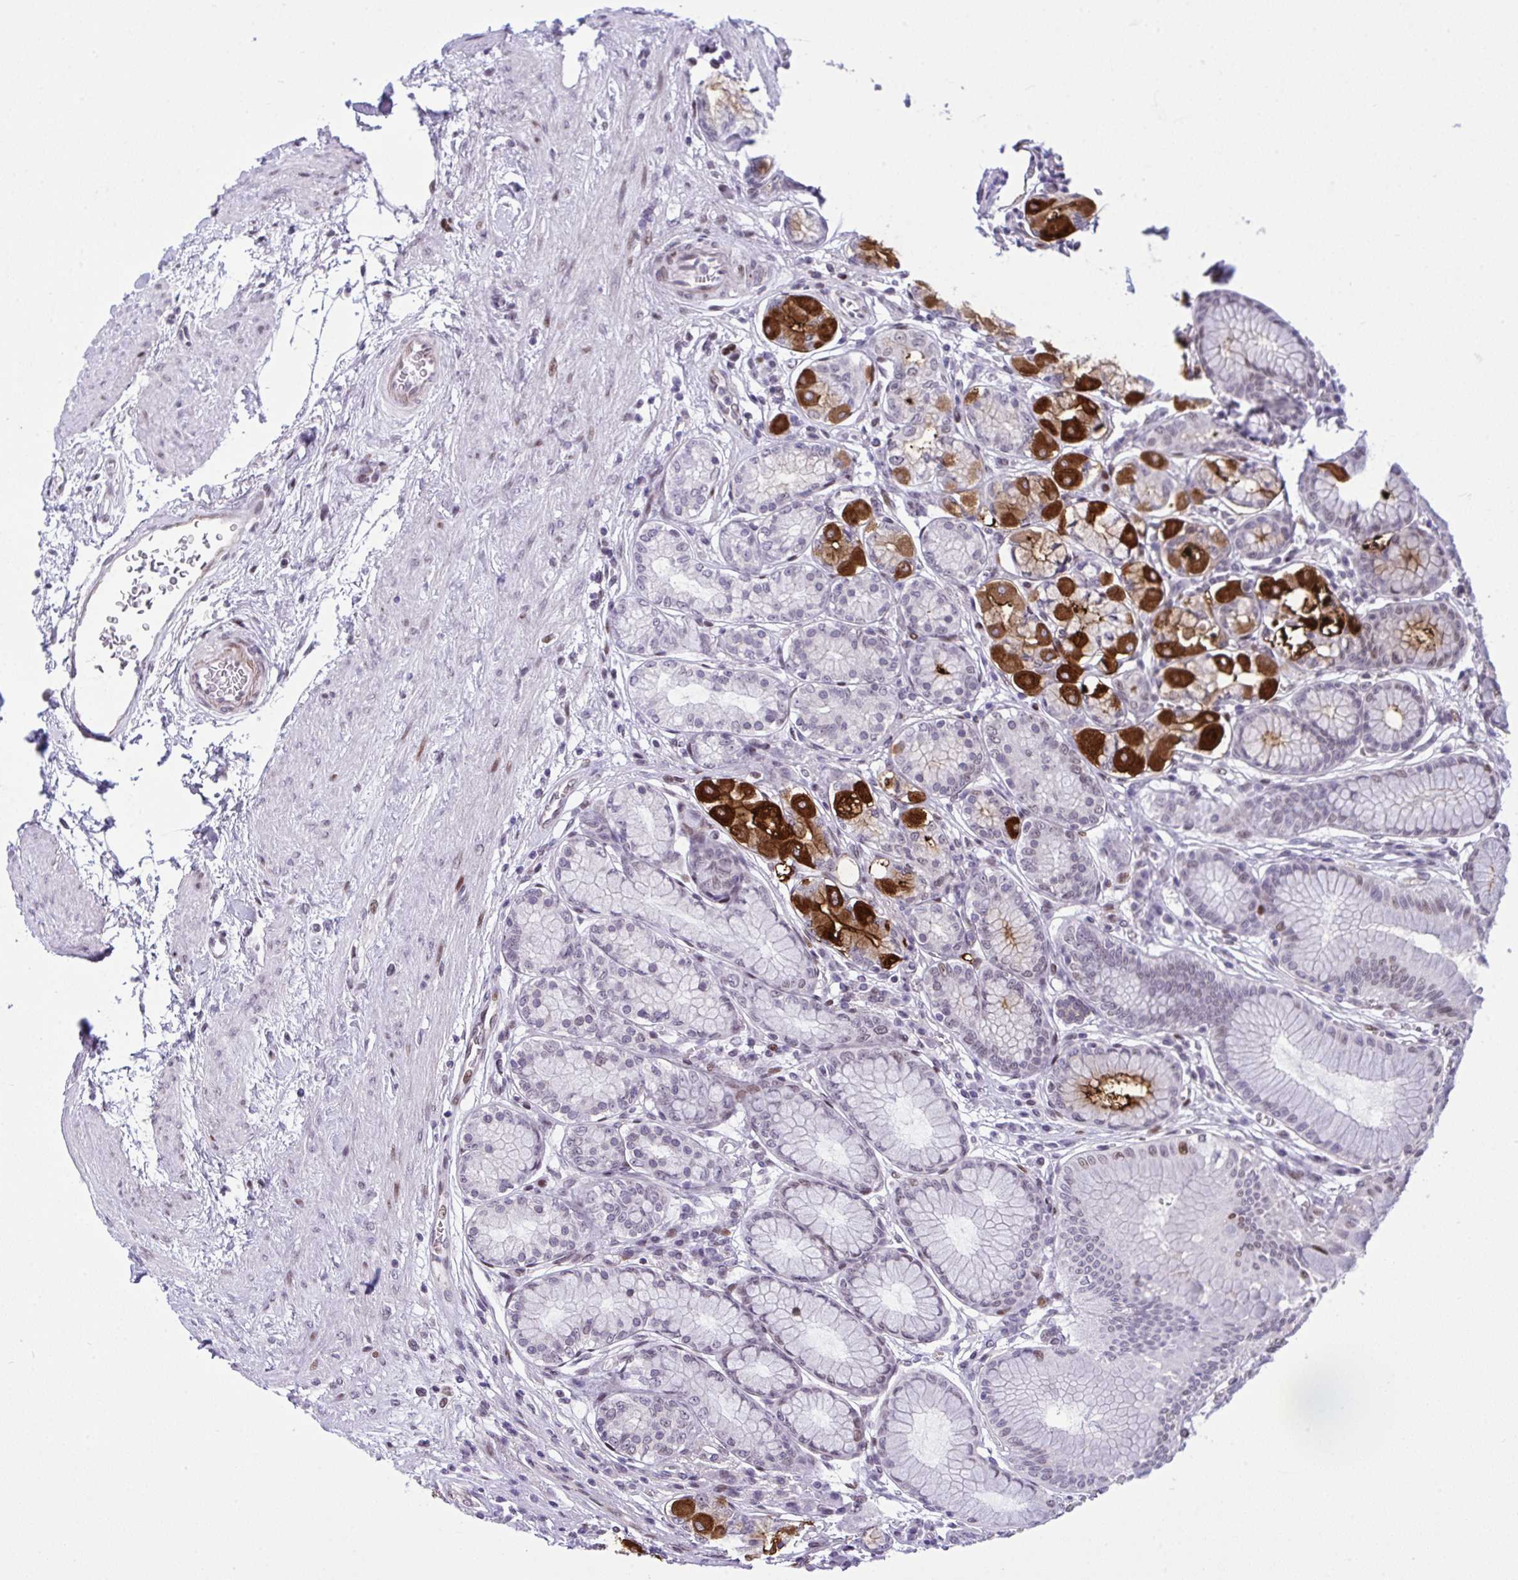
{"staining": {"intensity": "strong", "quantity": "25%-75%", "location": "cytoplasmic/membranous,nuclear"}, "tissue": "stomach", "cell_type": "Glandular cells", "image_type": "normal", "snomed": [{"axis": "morphology", "description": "Normal tissue, NOS"}, {"axis": "topography", "description": "Stomach"}, {"axis": "topography", "description": "Stomach, lower"}], "caption": "Approximately 25%-75% of glandular cells in normal stomach exhibit strong cytoplasmic/membranous,nuclear protein staining as visualized by brown immunohistochemical staining.", "gene": "ZFHX3", "patient": {"sex": "male", "age": 76}}